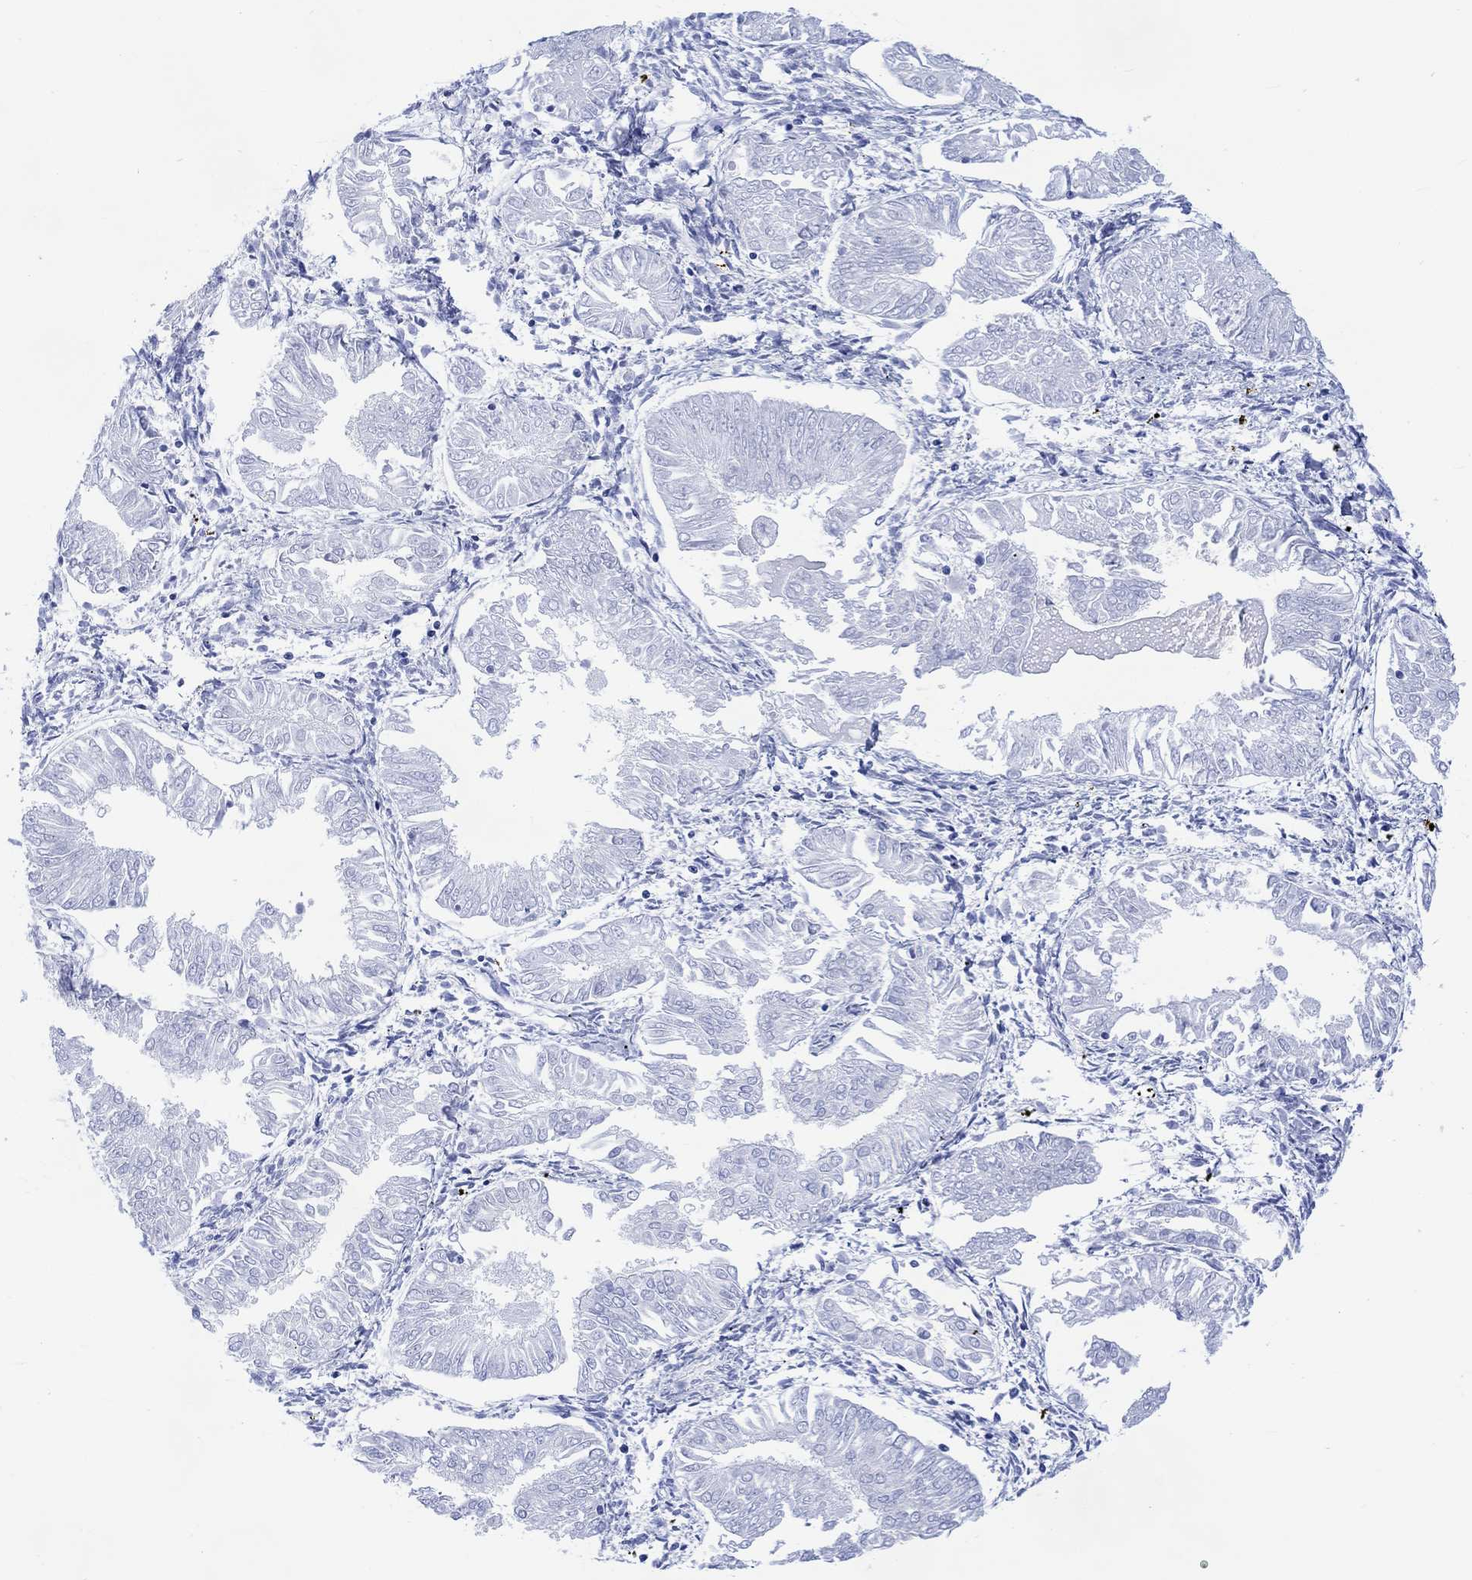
{"staining": {"intensity": "negative", "quantity": "none", "location": "none"}, "tissue": "endometrial cancer", "cell_type": "Tumor cells", "image_type": "cancer", "snomed": [{"axis": "morphology", "description": "Adenocarcinoma, NOS"}, {"axis": "topography", "description": "Endometrium"}], "caption": "IHC photomicrograph of neoplastic tissue: human endometrial cancer stained with DAB exhibits no significant protein expression in tumor cells. (Stains: DAB (3,3'-diaminobenzidine) immunohistochemistry with hematoxylin counter stain, Microscopy: brightfield microscopy at high magnification).", "gene": "CELF4", "patient": {"sex": "female", "age": 53}}